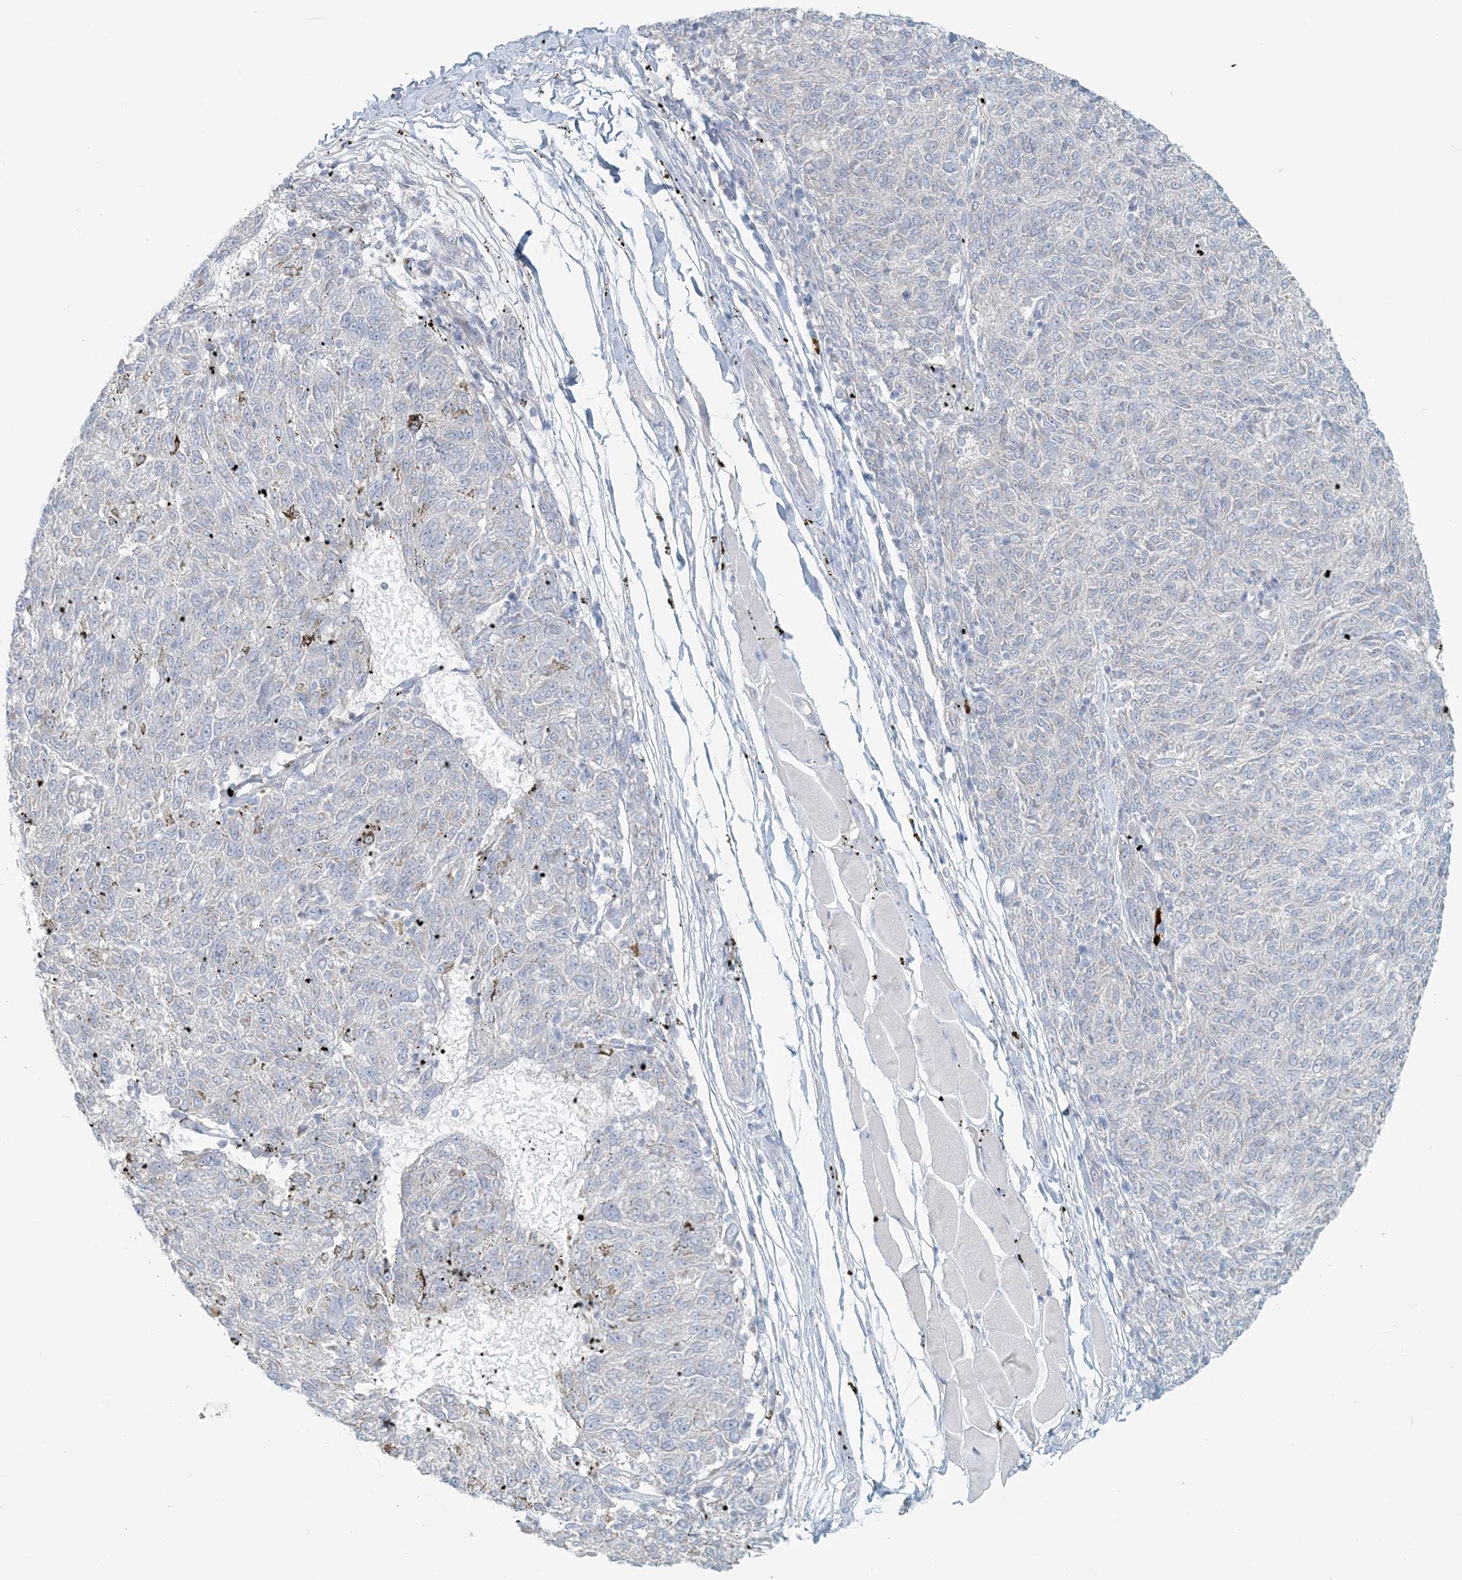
{"staining": {"intensity": "negative", "quantity": "none", "location": "none"}, "tissue": "melanoma", "cell_type": "Tumor cells", "image_type": "cancer", "snomed": [{"axis": "morphology", "description": "Malignant melanoma, NOS"}, {"axis": "topography", "description": "Skin"}], "caption": "This is a histopathology image of immunohistochemistry staining of malignant melanoma, which shows no expression in tumor cells. Brightfield microscopy of immunohistochemistry stained with DAB (3,3'-diaminobenzidine) (brown) and hematoxylin (blue), captured at high magnification.", "gene": "SCML1", "patient": {"sex": "female", "age": 72}}